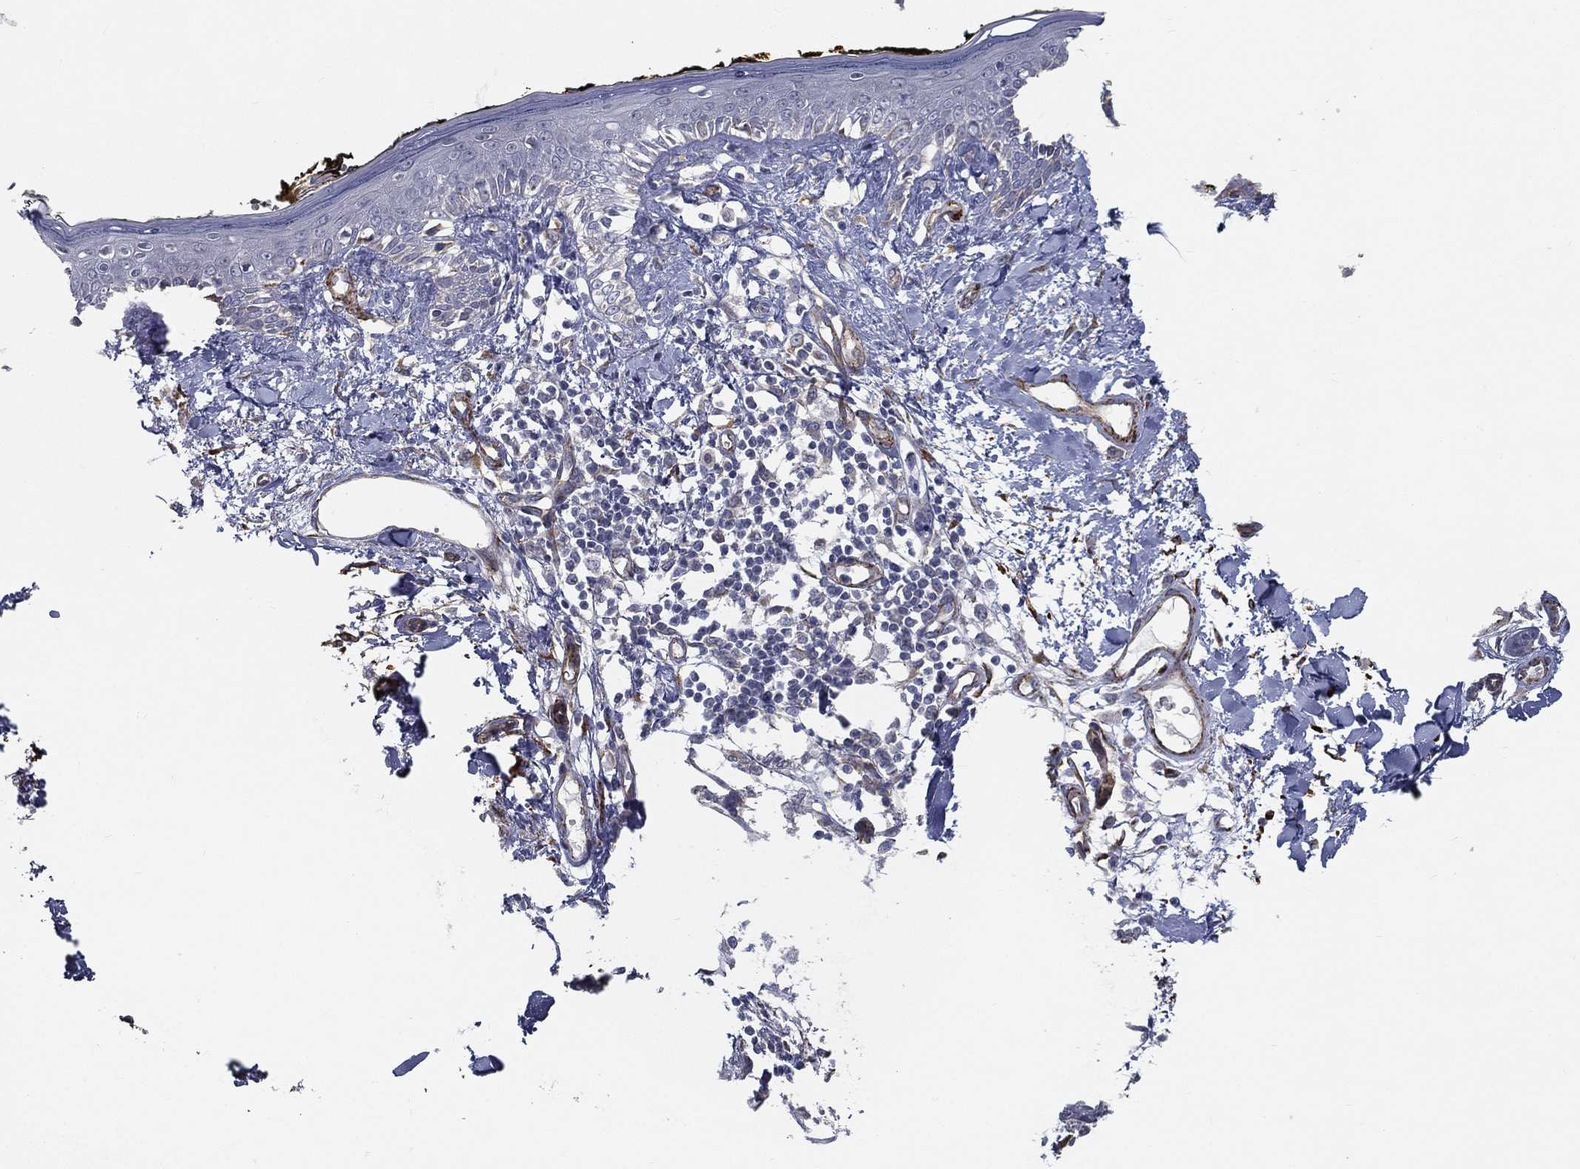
{"staining": {"intensity": "negative", "quantity": "none", "location": "none"}, "tissue": "skin", "cell_type": "Fibroblasts", "image_type": "normal", "snomed": [{"axis": "morphology", "description": "Normal tissue, NOS"}, {"axis": "topography", "description": "Skin"}], "caption": "High power microscopy micrograph of an immunohistochemistry (IHC) image of normal skin, revealing no significant expression in fibroblasts.", "gene": "LRRC56", "patient": {"sex": "male", "age": 76}}